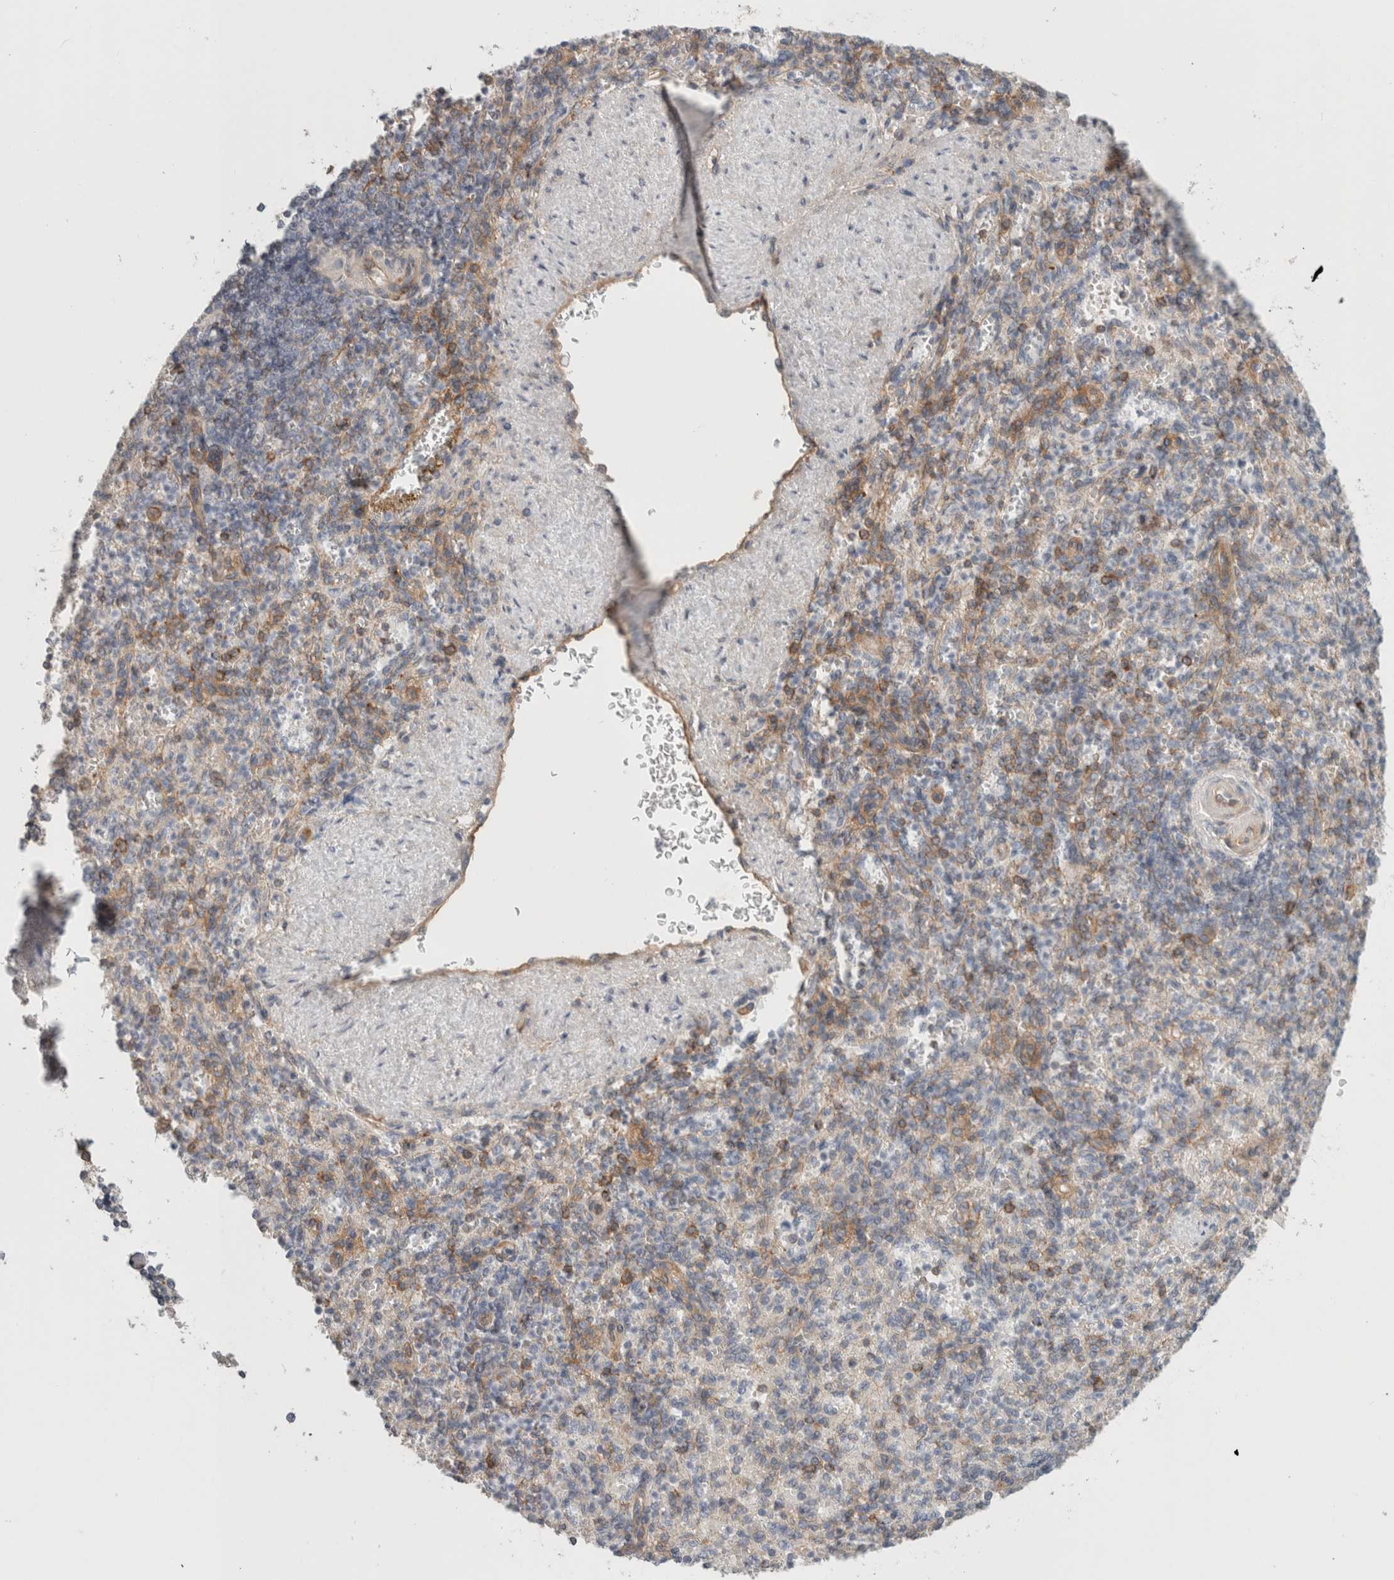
{"staining": {"intensity": "negative", "quantity": "none", "location": "none"}, "tissue": "spleen", "cell_type": "Cells in red pulp", "image_type": "normal", "snomed": [{"axis": "morphology", "description": "Normal tissue, NOS"}, {"axis": "topography", "description": "Spleen"}], "caption": "Immunohistochemistry (IHC) micrograph of normal human spleen stained for a protein (brown), which displays no staining in cells in red pulp. (Immunohistochemistry (IHC), brightfield microscopy, high magnification).", "gene": "RASAL2", "patient": {"sex": "female", "age": 74}}